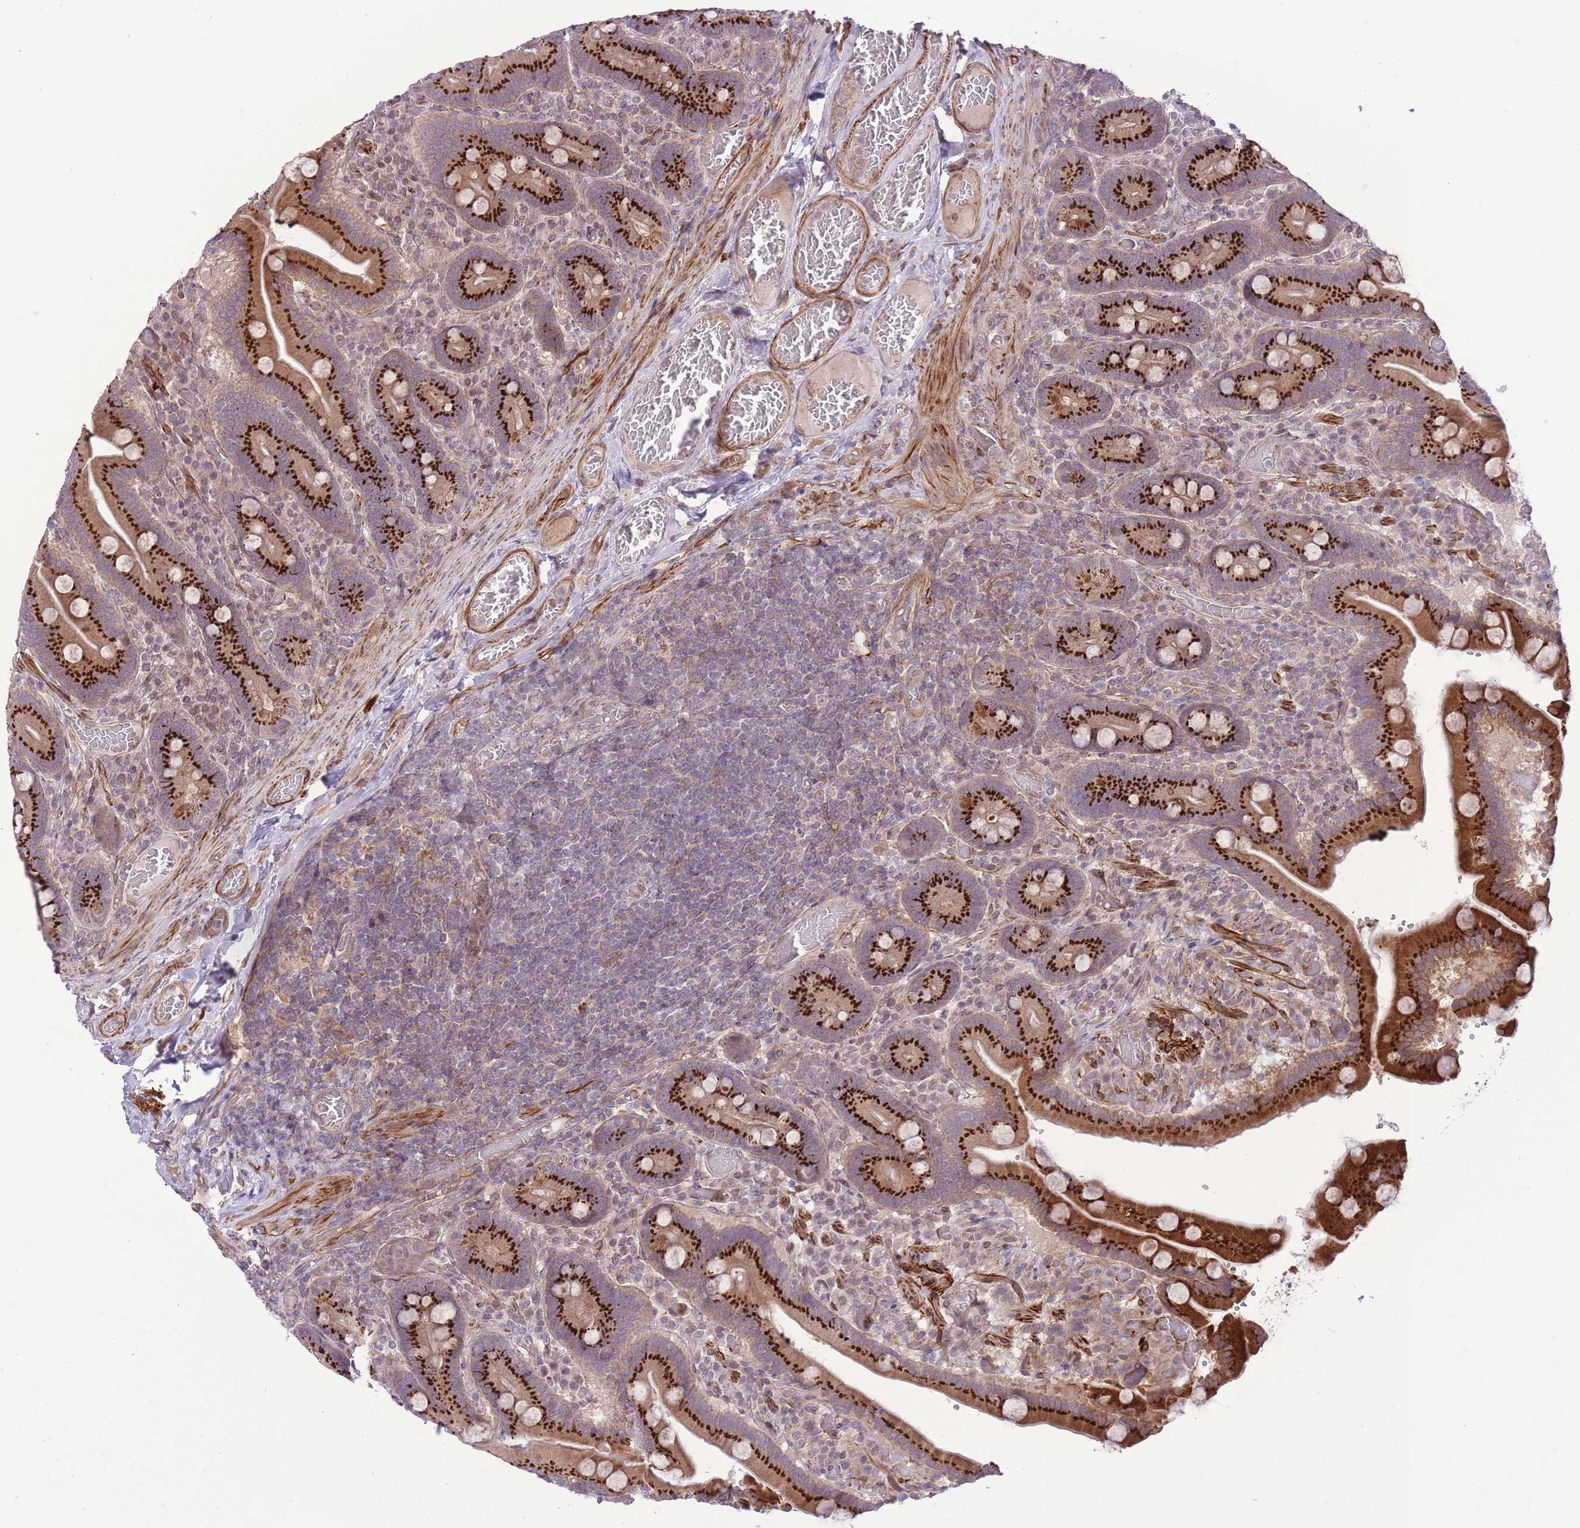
{"staining": {"intensity": "strong", "quantity": ">75%", "location": "cytoplasmic/membranous"}, "tissue": "duodenum", "cell_type": "Glandular cells", "image_type": "normal", "snomed": [{"axis": "morphology", "description": "Normal tissue, NOS"}, {"axis": "topography", "description": "Duodenum"}], "caption": "Protein expression analysis of unremarkable human duodenum reveals strong cytoplasmic/membranous positivity in about >75% of glandular cells. The staining was performed using DAB to visualize the protein expression in brown, while the nuclei were stained in blue with hematoxylin (Magnification: 20x).", "gene": "ZBED5", "patient": {"sex": "female", "age": 62}}